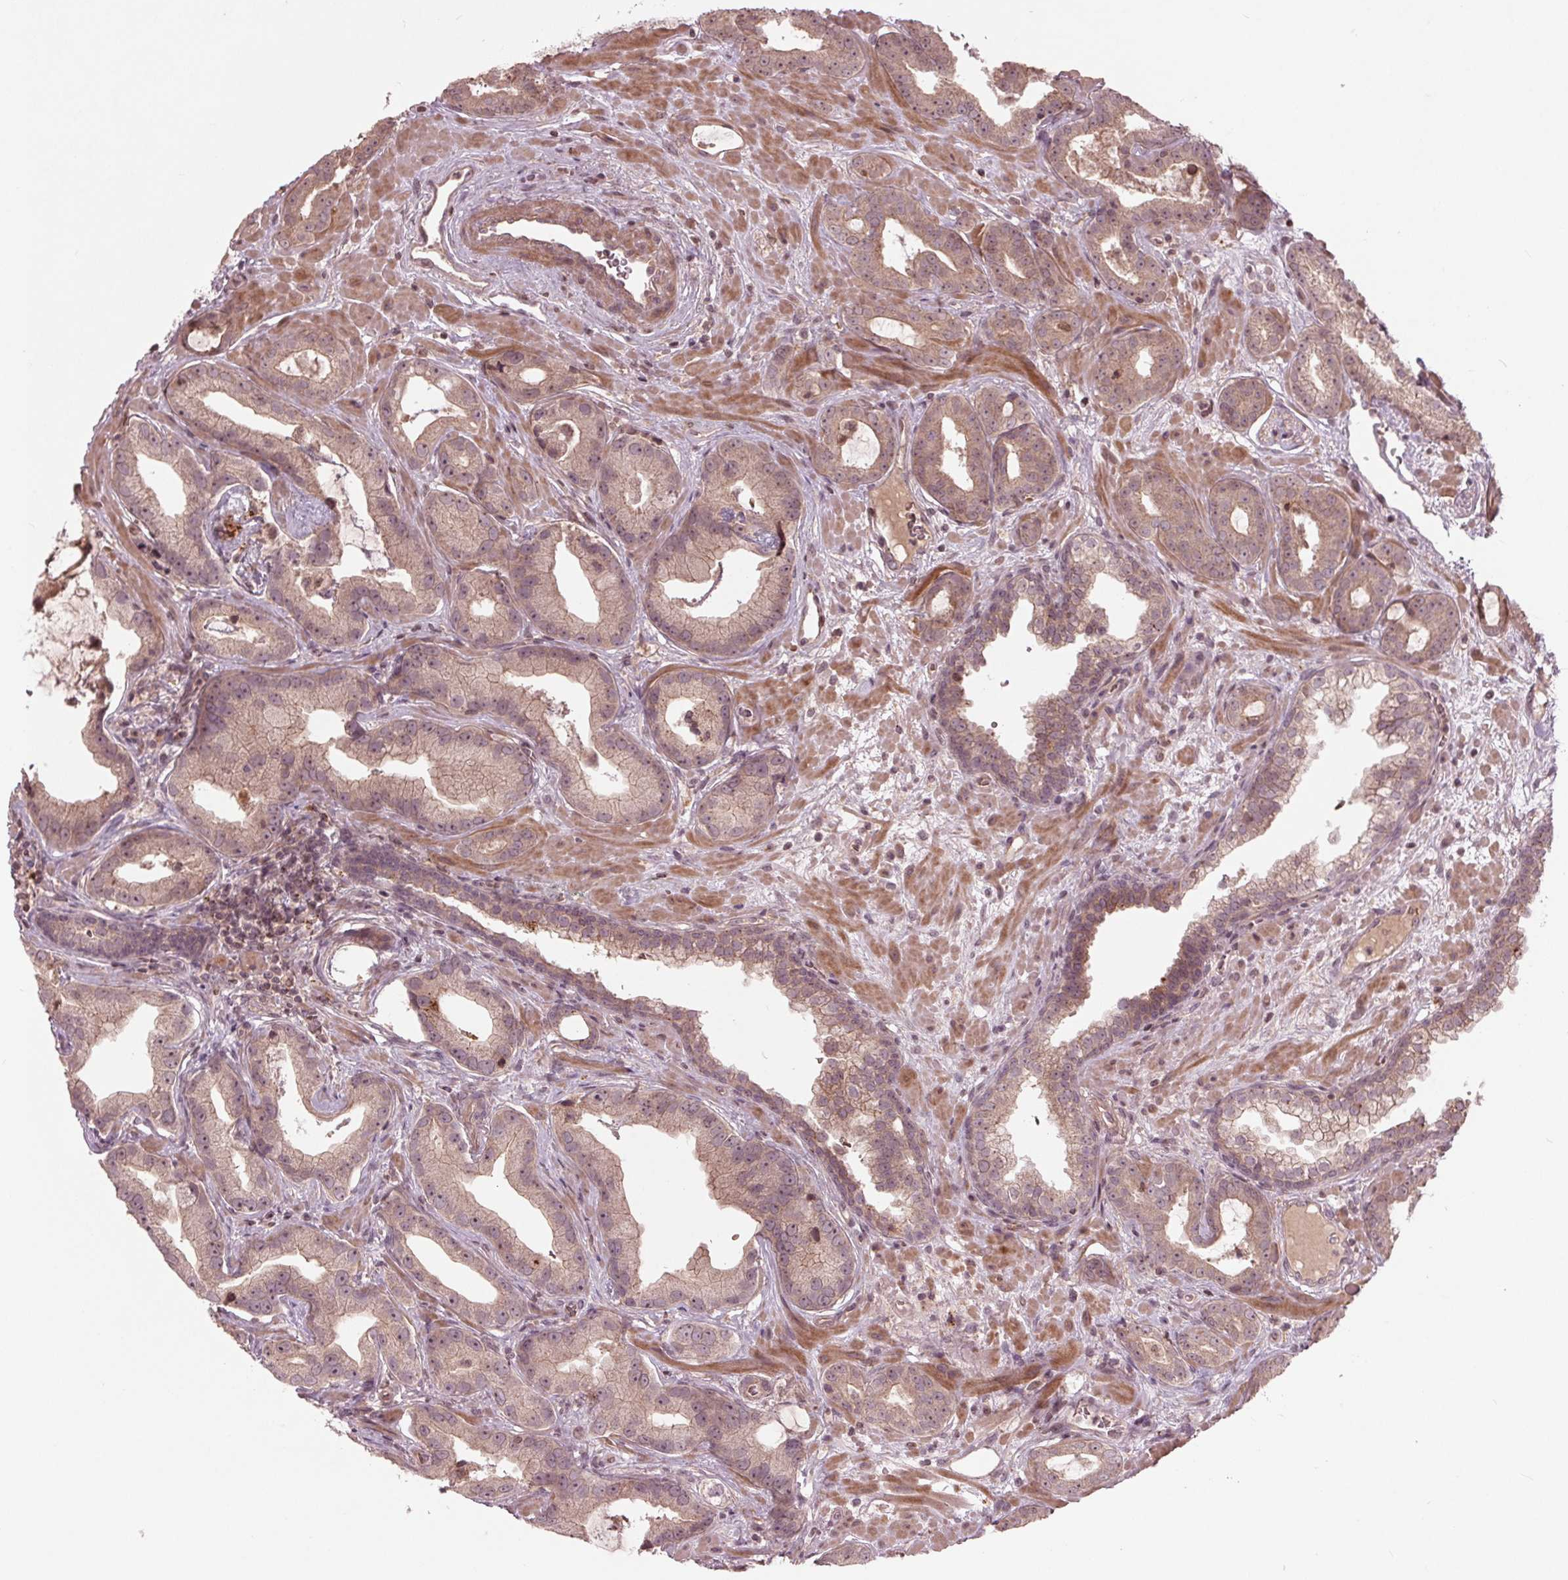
{"staining": {"intensity": "weak", "quantity": "<25%", "location": "cytoplasmic/membranous"}, "tissue": "prostate cancer", "cell_type": "Tumor cells", "image_type": "cancer", "snomed": [{"axis": "morphology", "description": "Adenocarcinoma, Low grade"}, {"axis": "topography", "description": "Prostate"}], "caption": "Immunohistochemical staining of human prostate cancer demonstrates no significant staining in tumor cells. The staining was performed using DAB (3,3'-diaminobenzidine) to visualize the protein expression in brown, while the nuclei were stained in blue with hematoxylin (Magnification: 20x).", "gene": "CDKL4", "patient": {"sex": "male", "age": 62}}